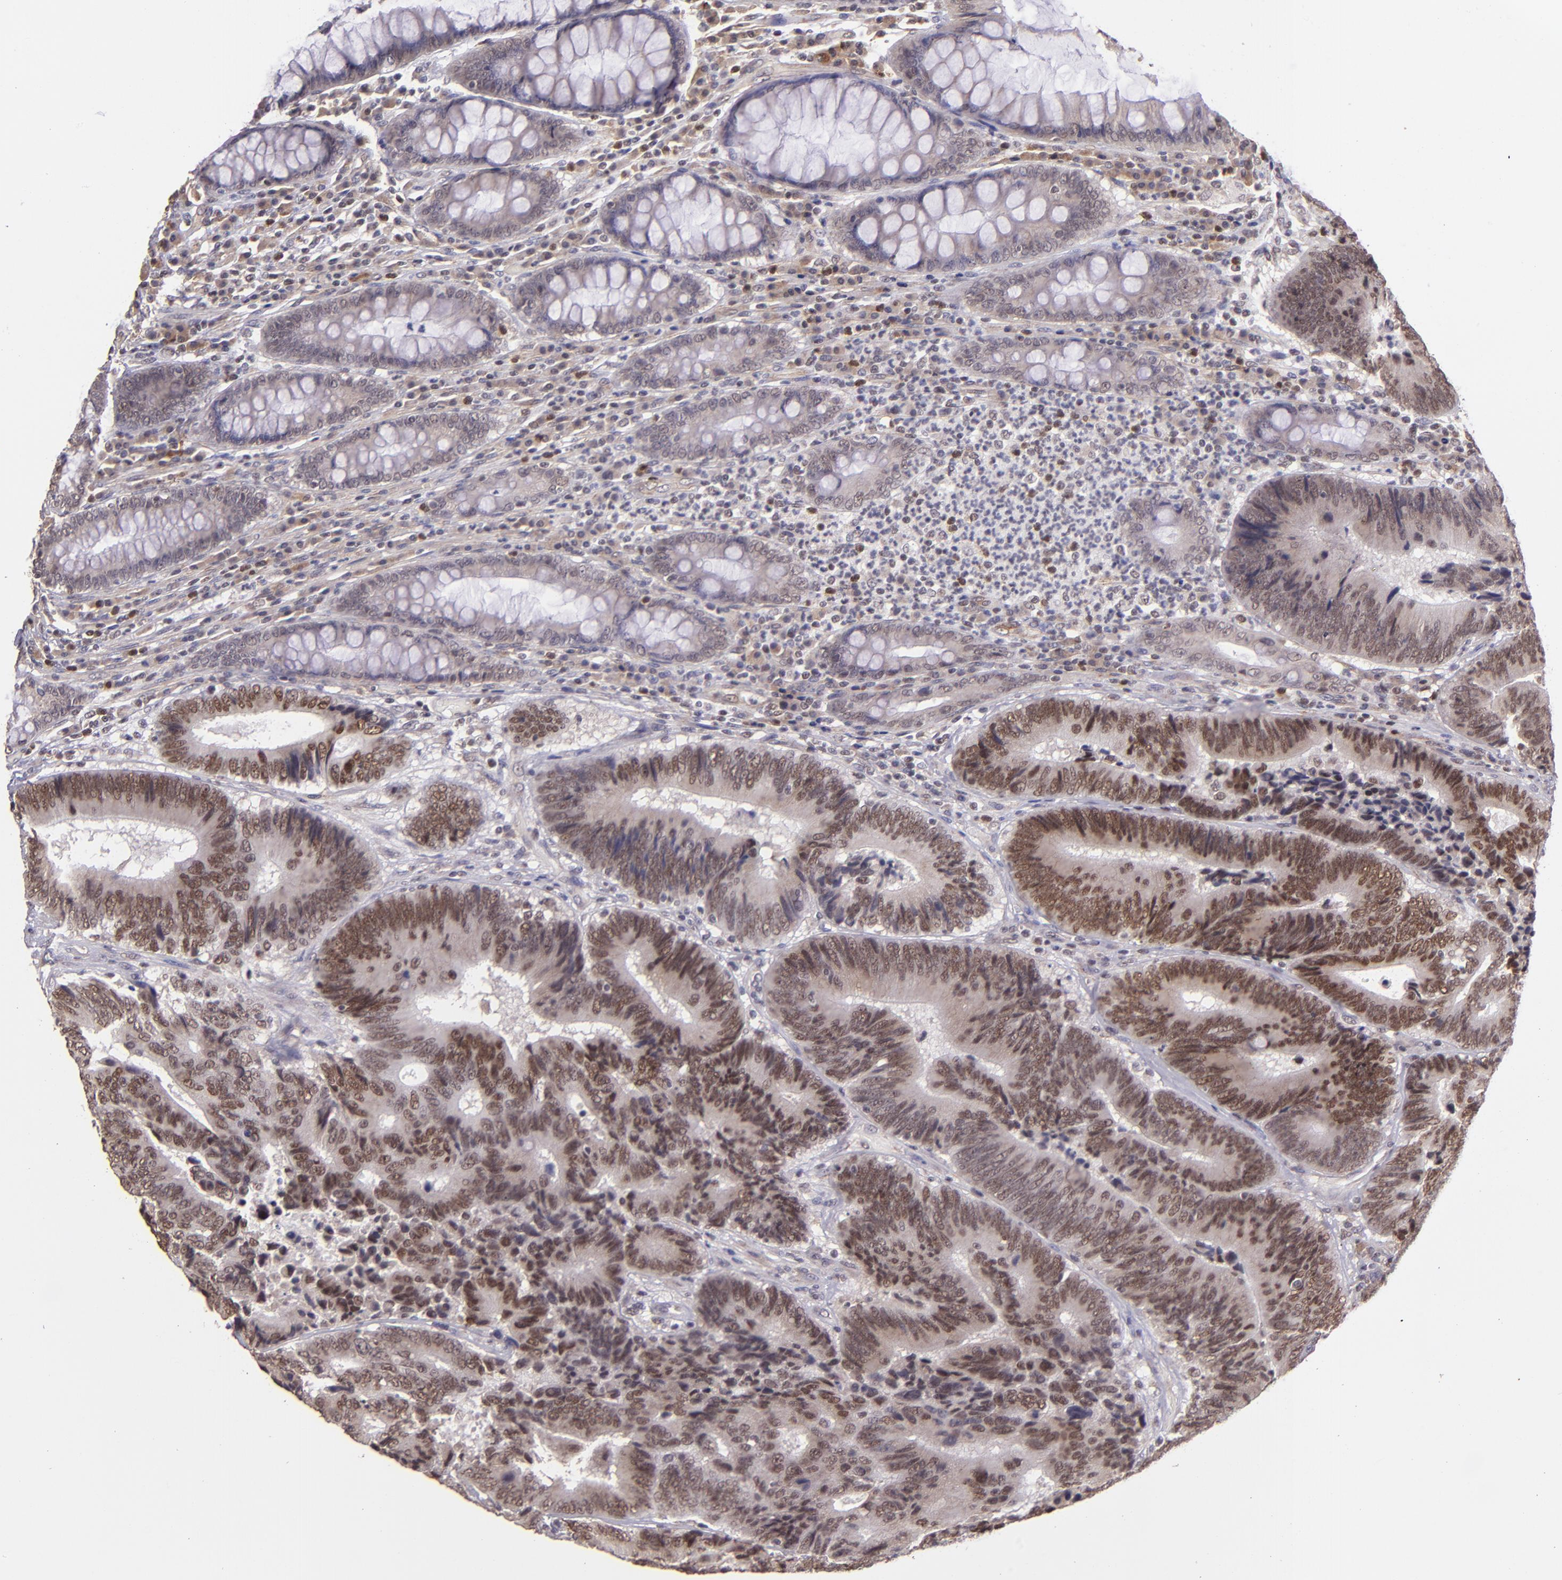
{"staining": {"intensity": "moderate", "quantity": ">75%", "location": "nuclear"}, "tissue": "colorectal cancer", "cell_type": "Tumor cells", "image_type": "cancer", "snomed": [{"axis": "morphology", "description": "Normal tissue, NOS"}, {"axis": "morphology", "description": "Adenocarcinoma, NOS"}, {"axis": "topography", "description": "Colon"}], "caption": "Human colorectal adenocarcinoma stained with a protein marker displays moderate staining in tumor cells.", "gene": "ELF1", "patient": {"sex": "female", "age": 78}}